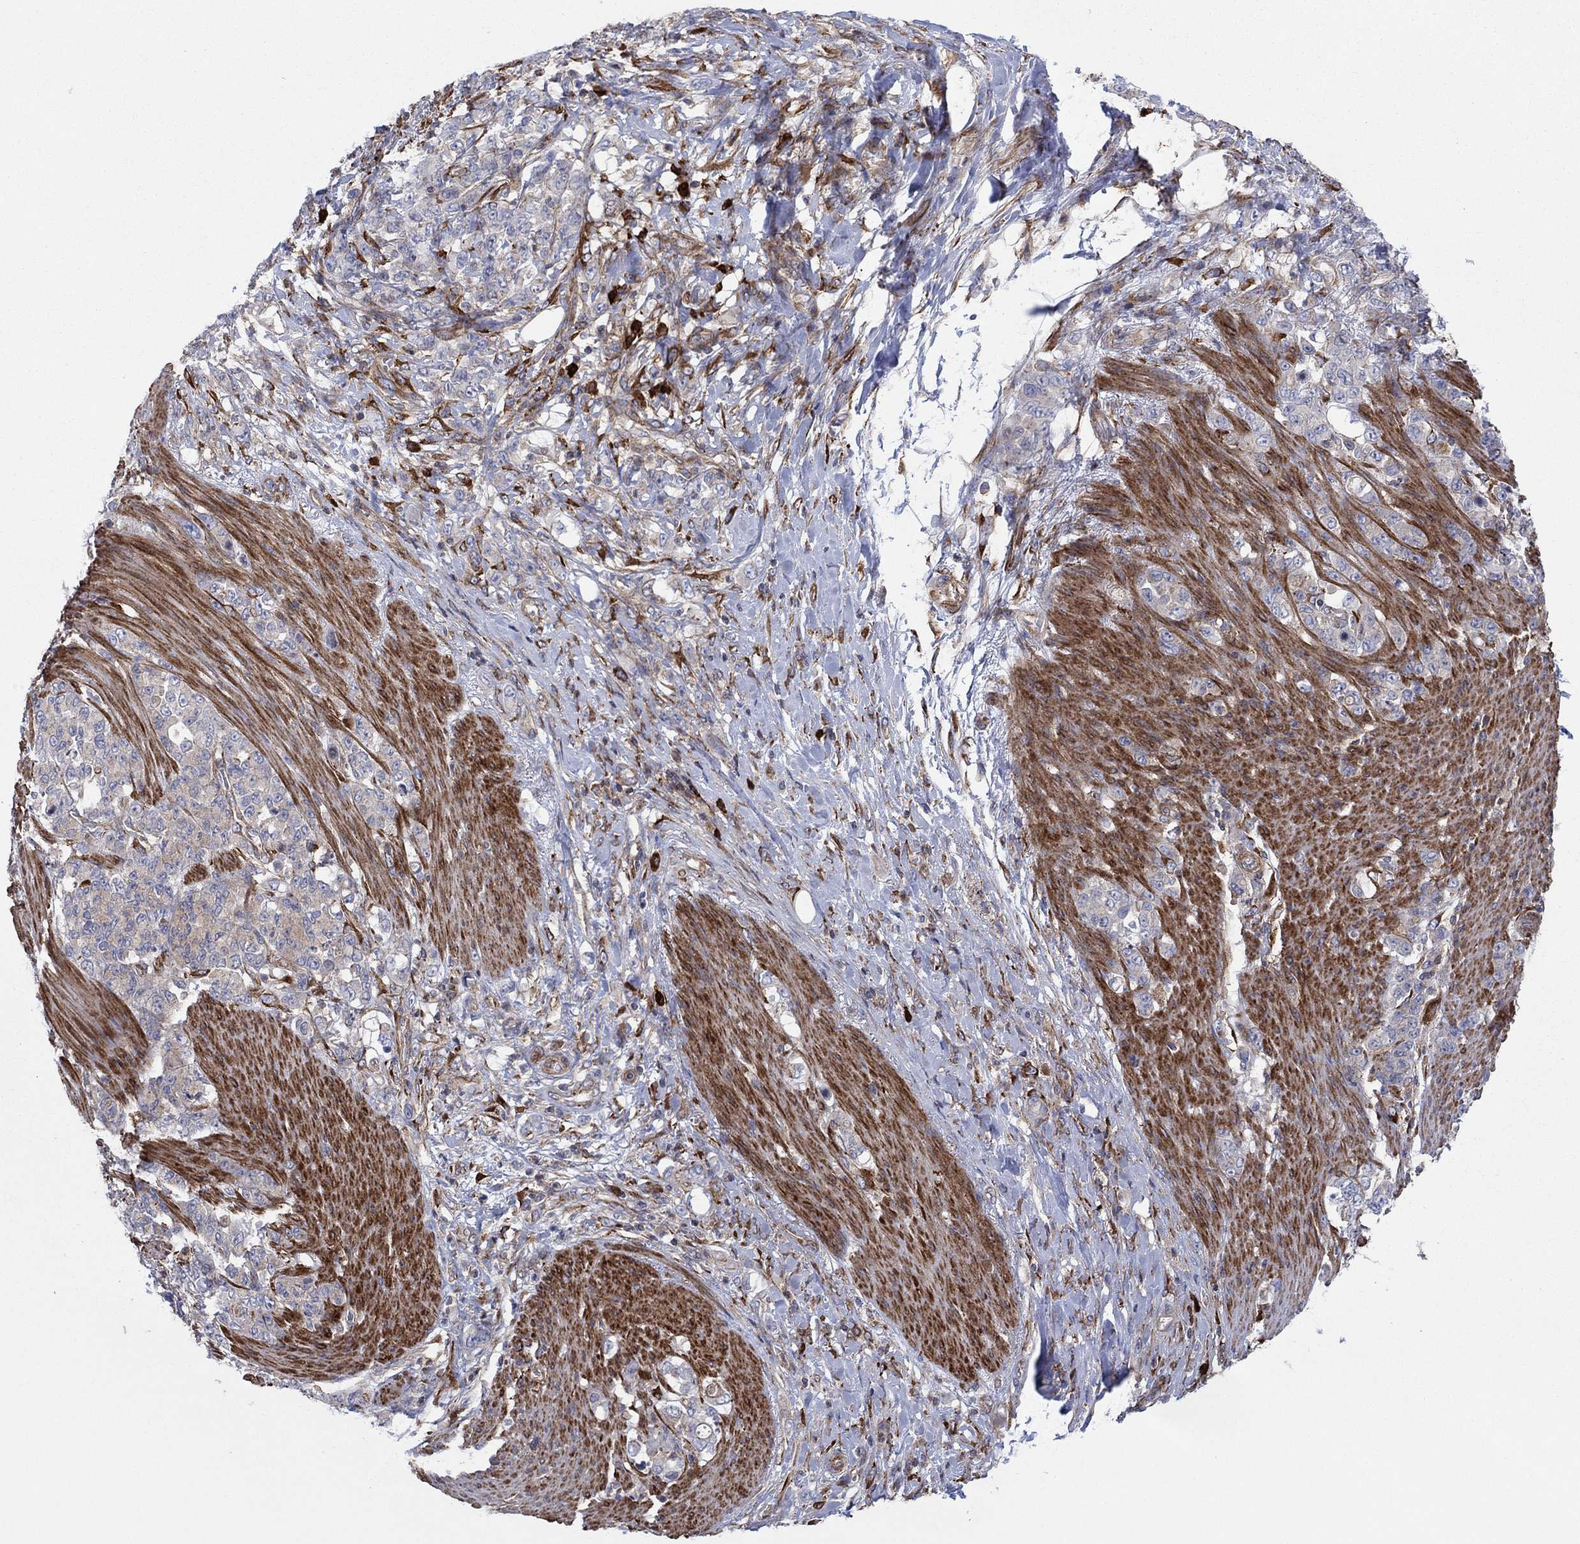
{"staining": {"intensity": "weak", "quantity": "25%-75%", "location": "cytoplasmic/membranous"}, "tissue": "stomach cancer", "cell_type": "Tumor cells", "image_type": "cancer", "snomed": [{"axis": "morphology", "description": "Adenocarcinoma, NOS"}, {"axis": "topography", "description": "Stomach"}], "caption": "IHC of human stomach adenocarcinoma reveals low levels of weak cytoplasmic/membranous staining in about 25%-75% of tumor cells.", "gene": "PAG1", "patient": {"sex": "female", "age": 79}}